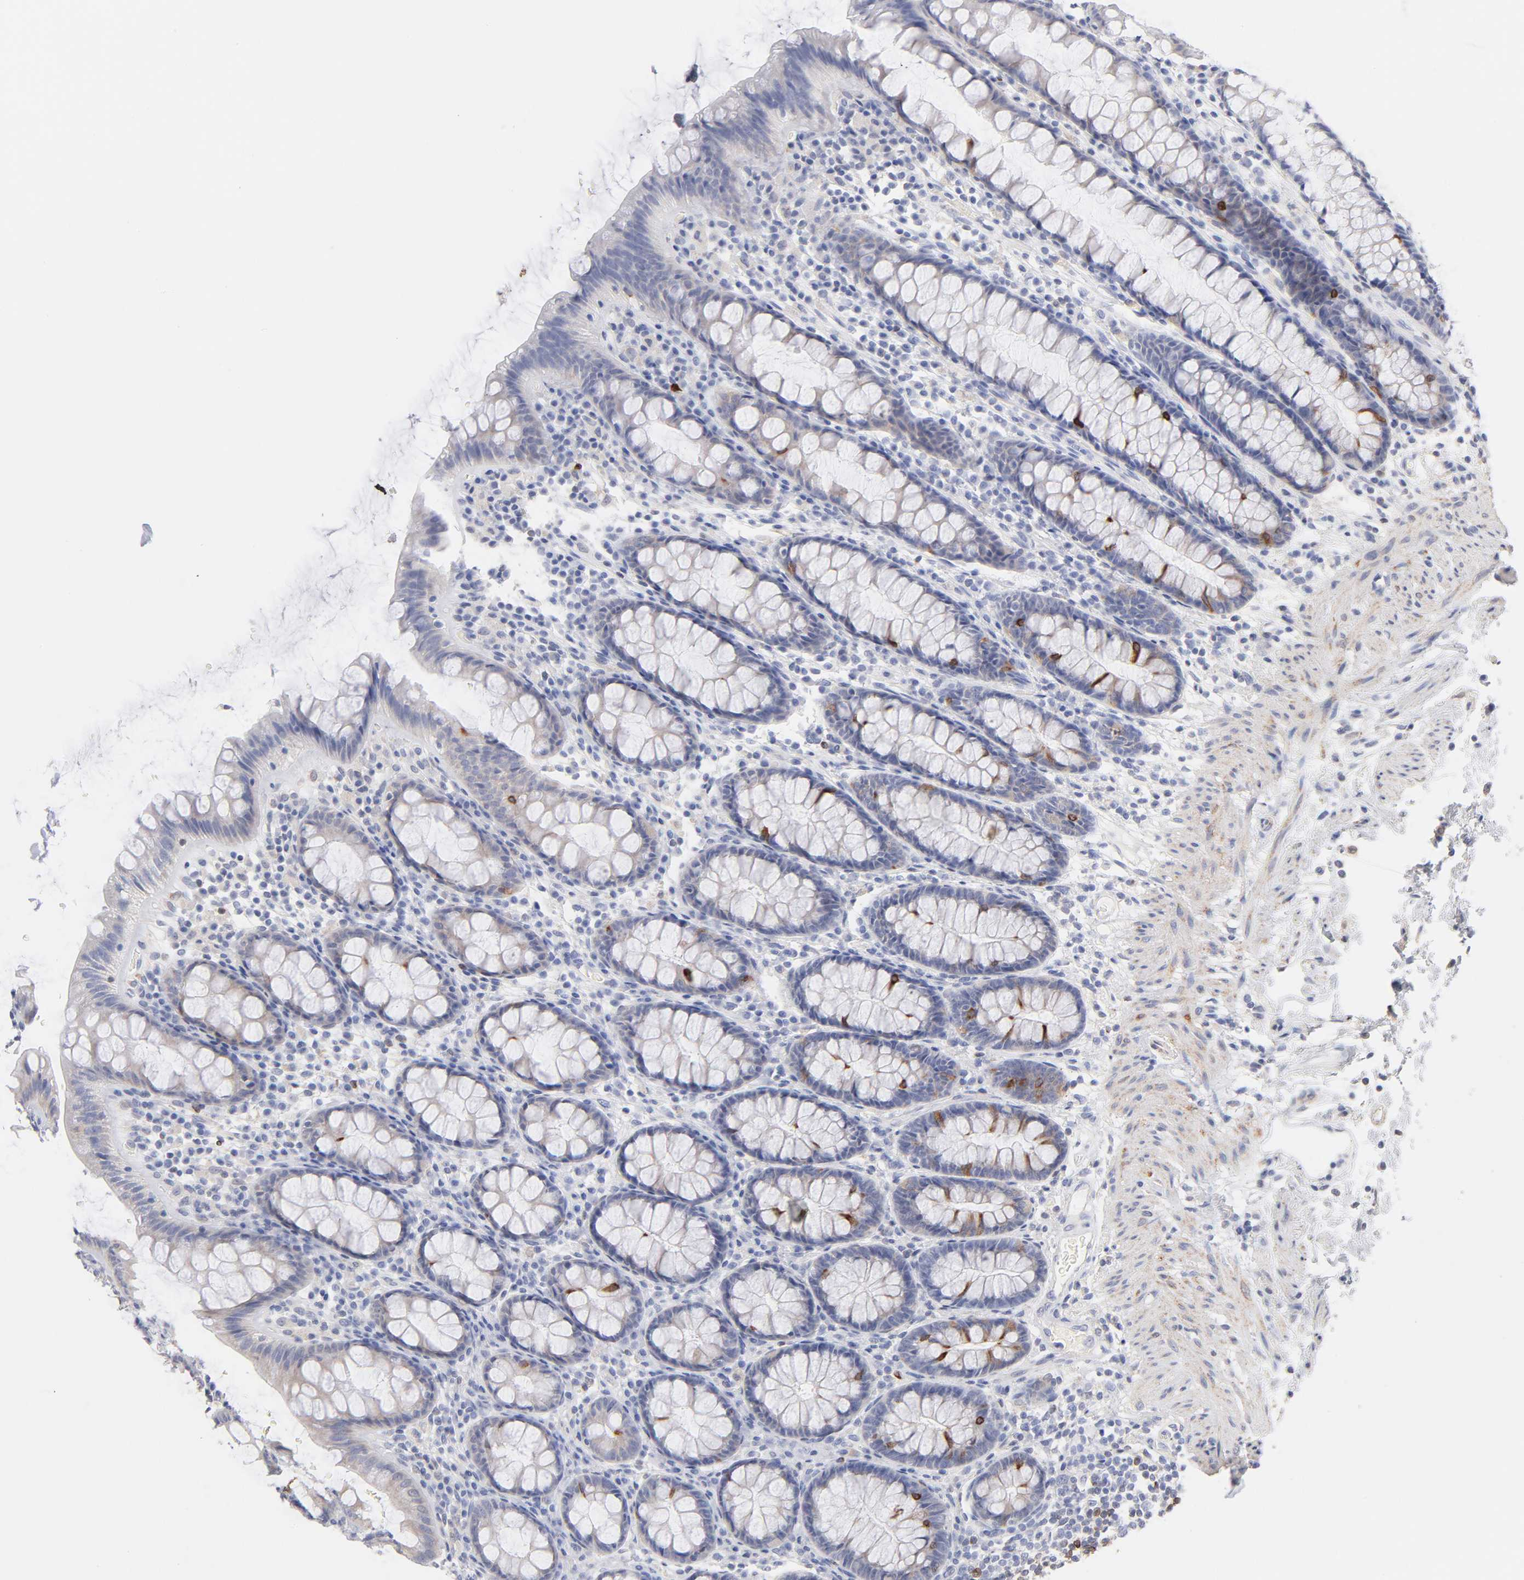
{"staining": {"intensity": "strong", "quantity": "<25%", "location": "cytoplasmic/membranous"}, "tissue": "rectum", "cell_type": "Glandular cells", "image_type": "normal", "snomed": [{"axis": "morphology", "description": "Normal tissue, NOS"}, {"axis": "topography", "description": "Rectum"}], "caption": "An image of human rectum stained for a protein demonstrates strong cytoplasmic/membranous brown staining in glandular cells.", "gene": "MID1", "patient": {"sex": "male", "age": 92}}